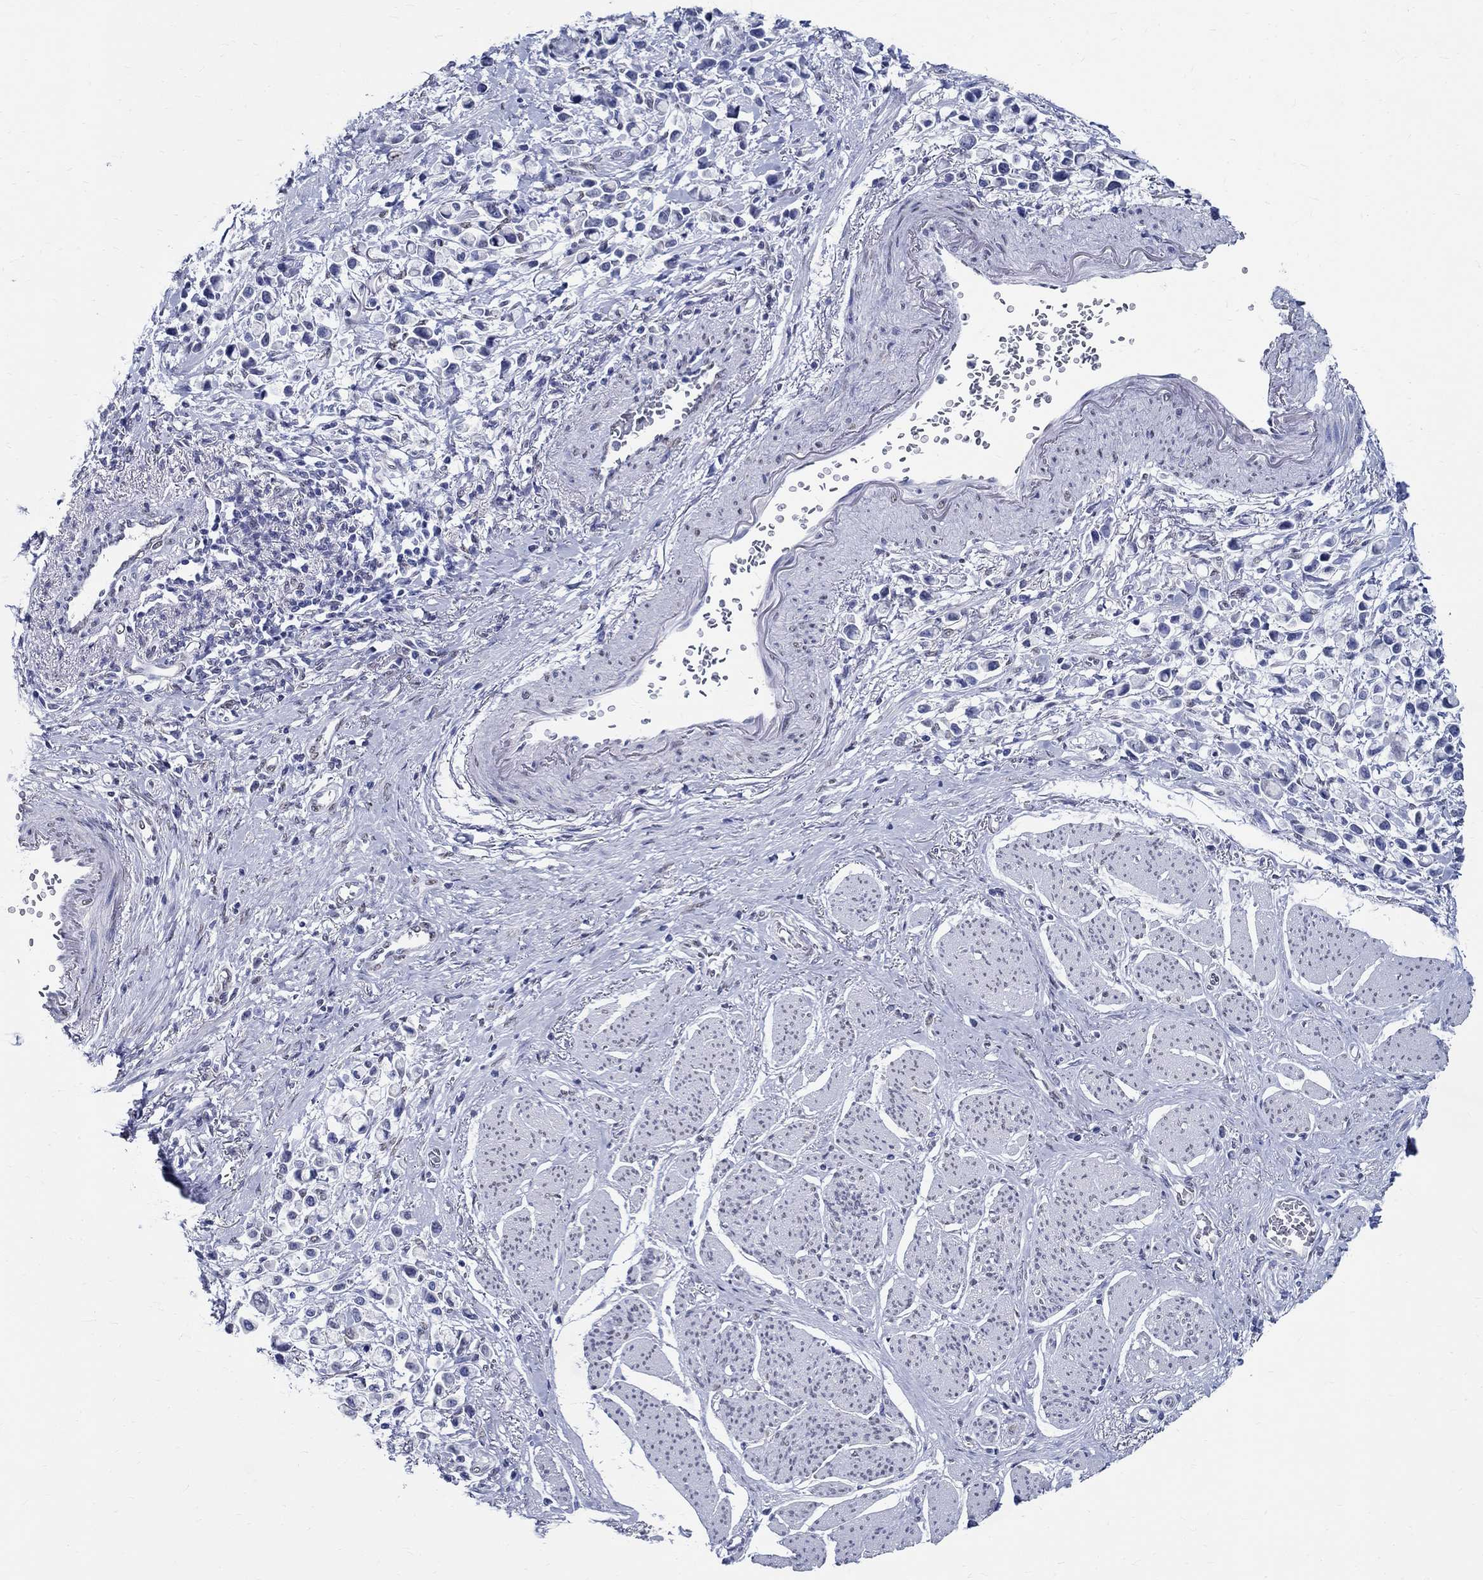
{"staining": {"intensity": "negative", "quantity": "none", "location": "none"}, "tissue": "stomach cancer", "cell_type": "Tumor cells", "image_type": "cancer", "snomed": [{"axis": "morphology", "description": "Adenocarcinoma, NOS"}, {"axis": "topography", "description": "Stomach"}], "caption": "DAB immunohistochemical staining of human stomach adenocarcinoma exhibits no significant positivity in tumor cells.", "gene": "TSPAN16", "patient": {"sex": "female", "age": 81}}